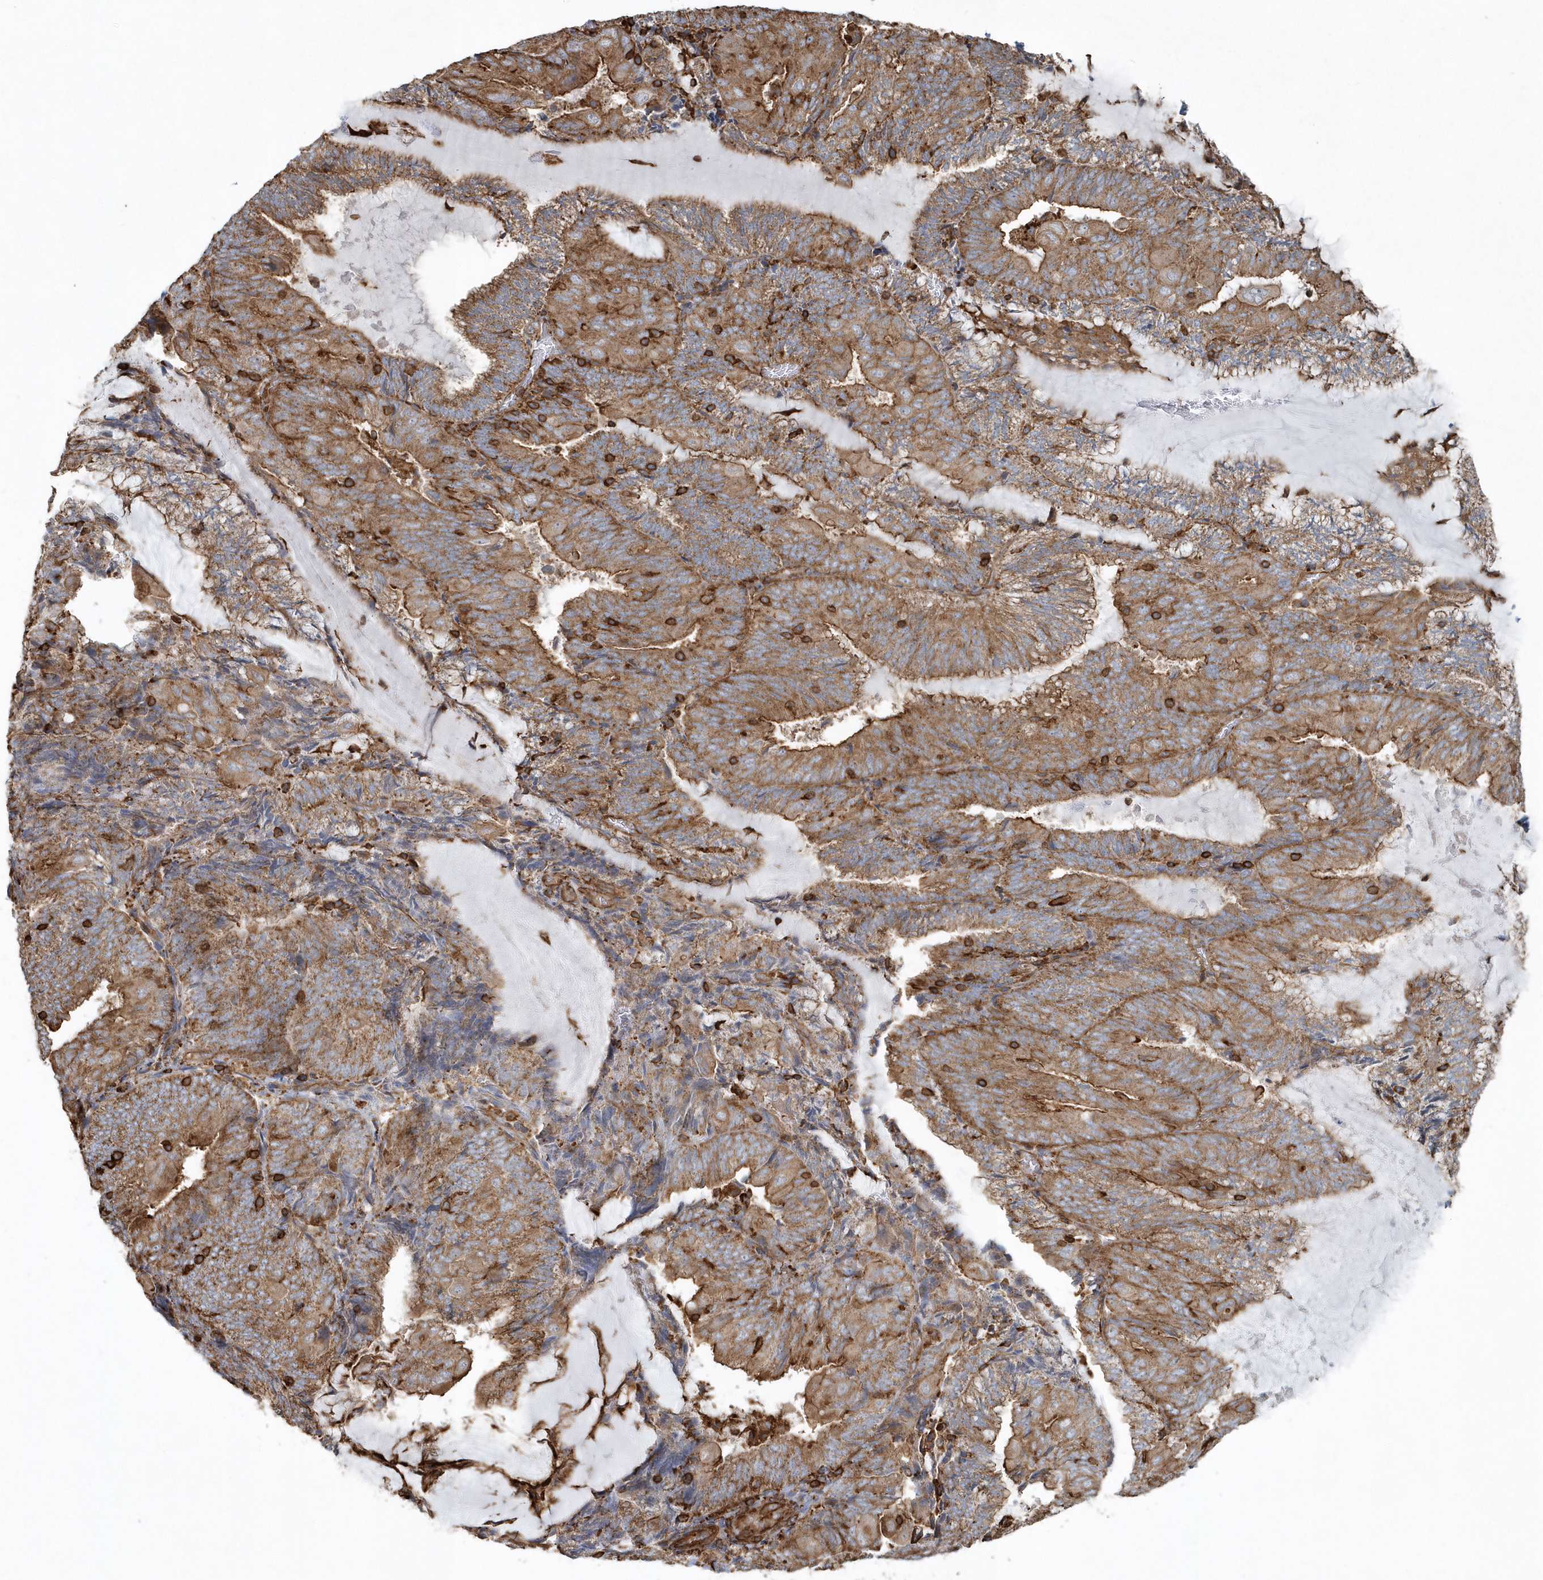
{"staining": {"intensity": "moderate", "quantity": ">75%", "location": "cytoplasmic/membranous"}, "tissue": "endometrial cancer", "cell_type": "Tumor cells", "image_type": "cancer", "snomed": [{"axis": "morphology", "description": "Adenocarcinoma, NOS"}, {"axis": "topography", "description": "Endometrium"}], "caption": "Protein expression analysis of endometrial cancer demonstrates moderate cytoplasmic/membranous staining in about >75% of tumor cells.", "gene": "MMUT", "patient": {"sex": "female", "age": 81}}